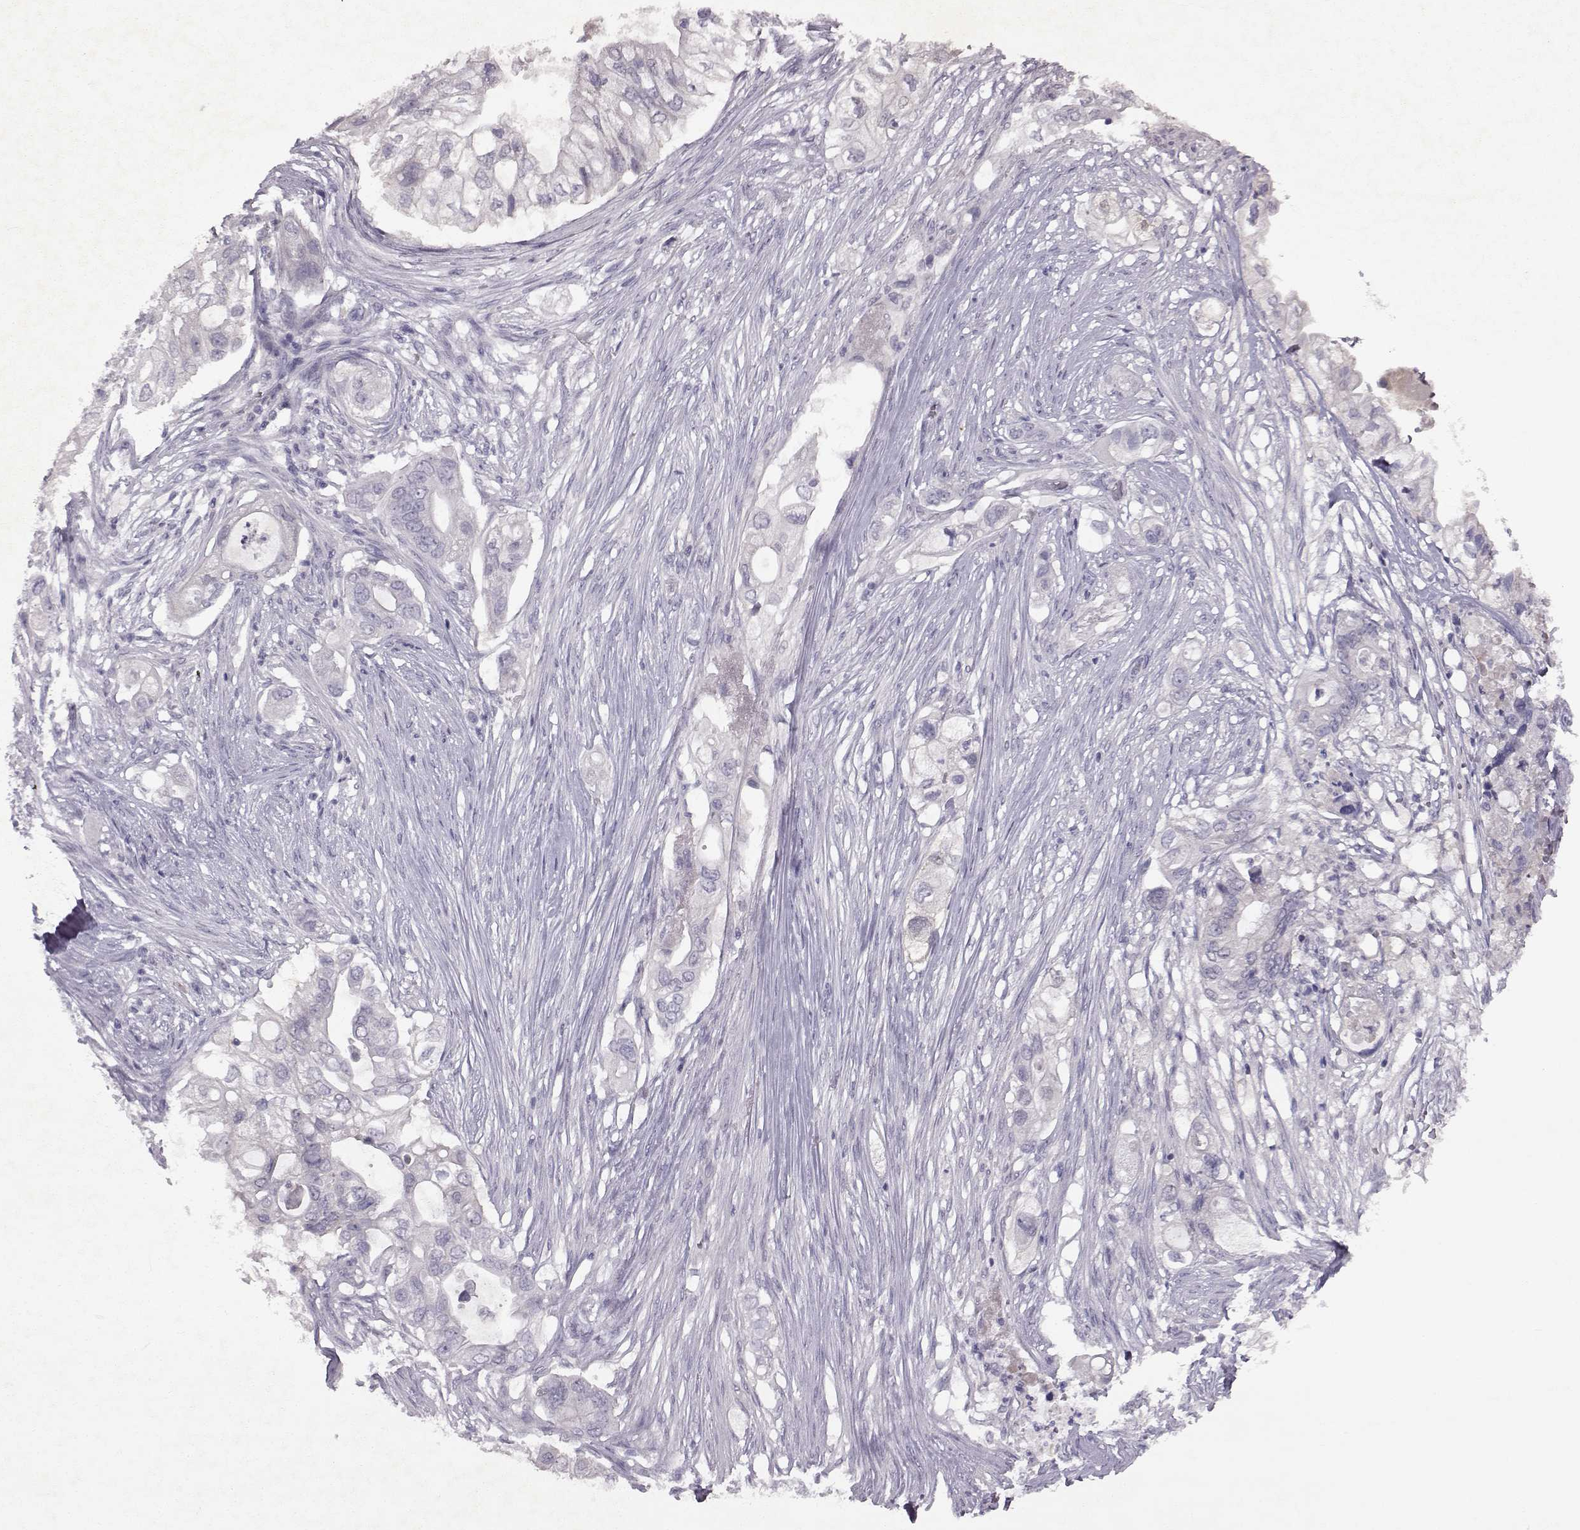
{"staining": {"intensity": "negative", "quantity": "none", "location": "none"}, "tissue": "pancreatic cancer", "cell_type": "Tumor cells", "image_type": "cancer", "snomed": [{"axis": "morphology", "description": "Adenocarcinoma, NOS"}, {"axis": "topography", "description": "Pancreas"}], "caption": "Tumor cells are negative for brown protein staining in pancreatic adenocarcinoma.", "gene": "SPAG17", "patient": {"sex": "female", "age": 72}}